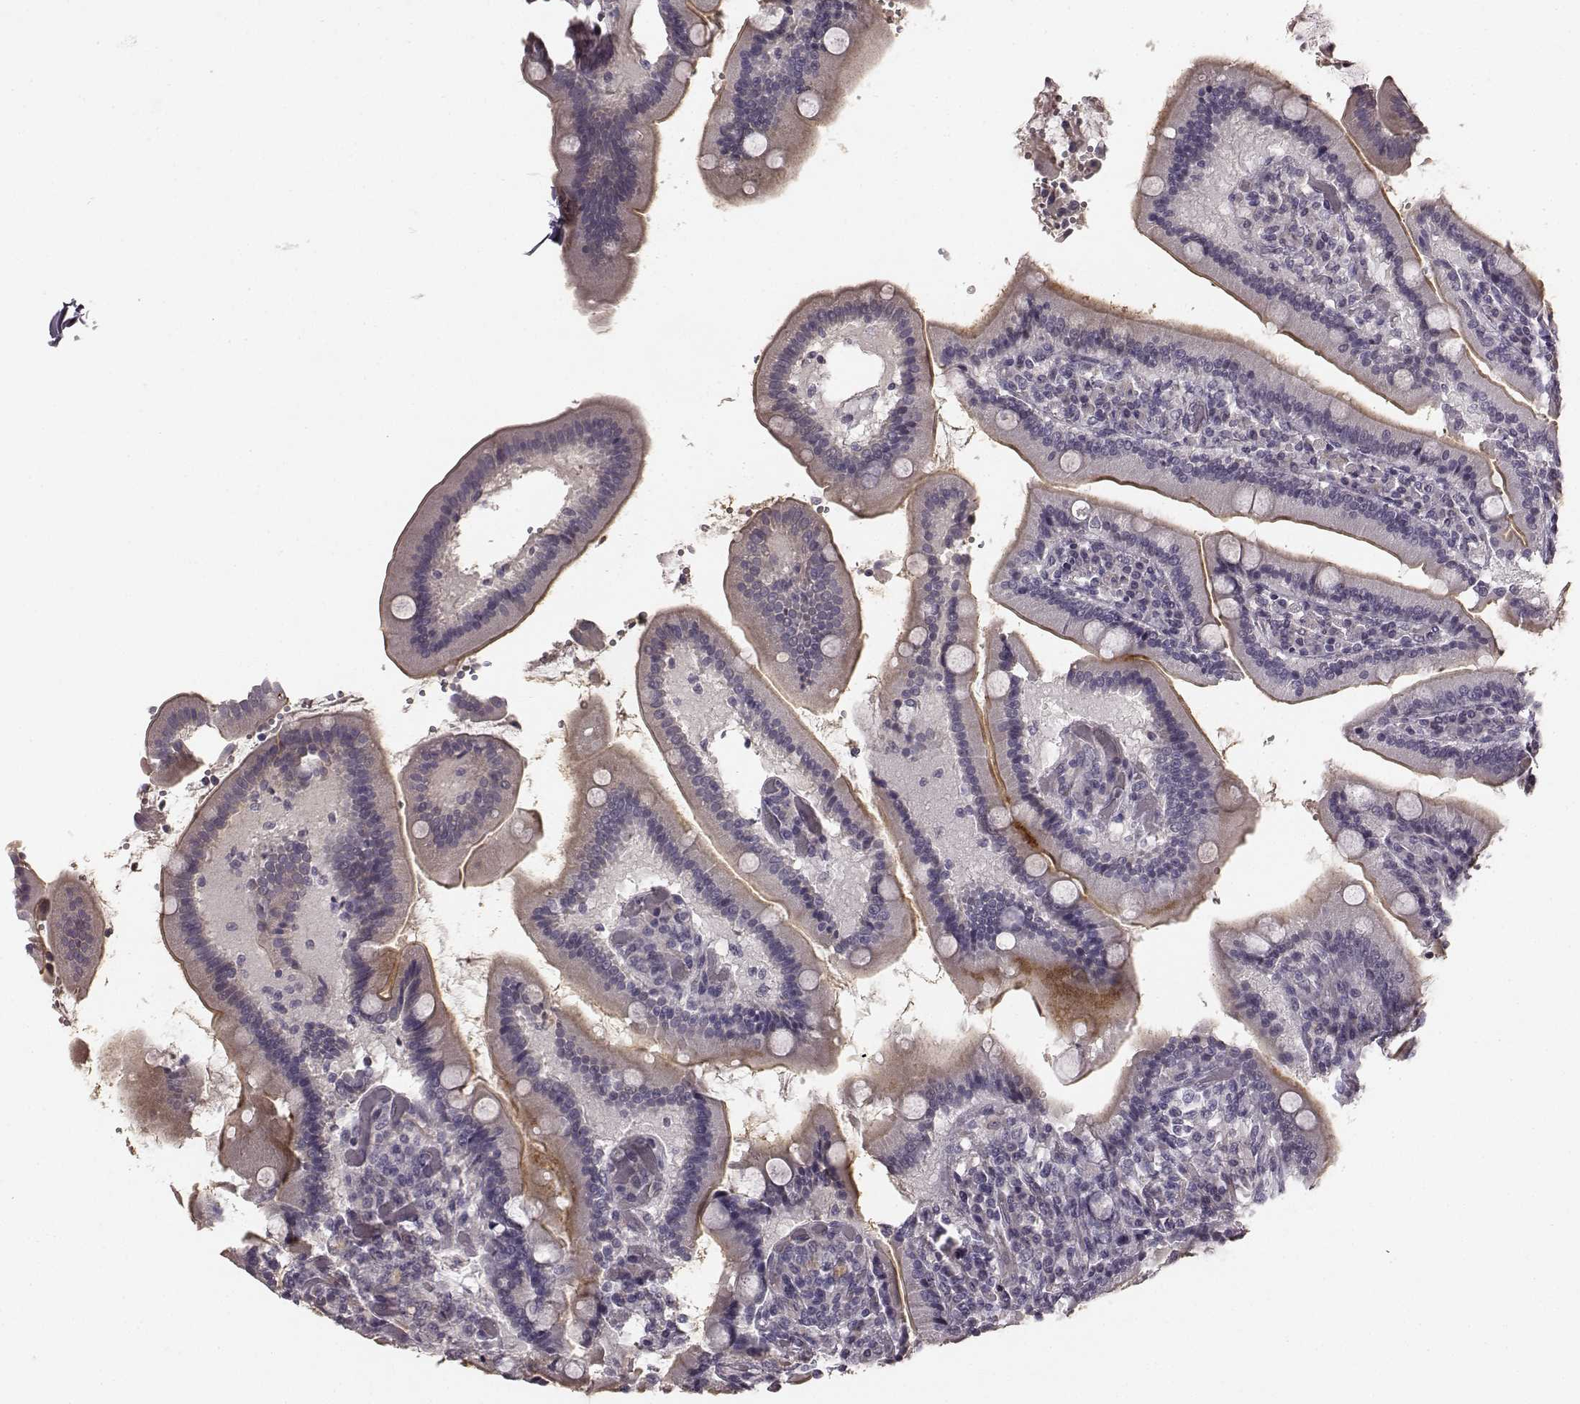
{"staining": {"intensity": "moderate", "quantity": "<25%", "location": "cytoplasmic/membranous"}, "tissue": "duodenum", "cell_type": "Glandular cells", "image_type": "normal", "snomed": [{"axis": "morphology", "description": "Normal tissue, NOS"}, {"axis": "topography", "description": "Duodenum"}], "caption": "An immunohistochemistry (IHC) micrograph of benign tissue is shown. Protein staining in brown labels moderate cytoplasmic/membranous positivity in duodenum within glandular cells.", "gene": "RIT2", "patient": {"sex": "female", "age": 62}}